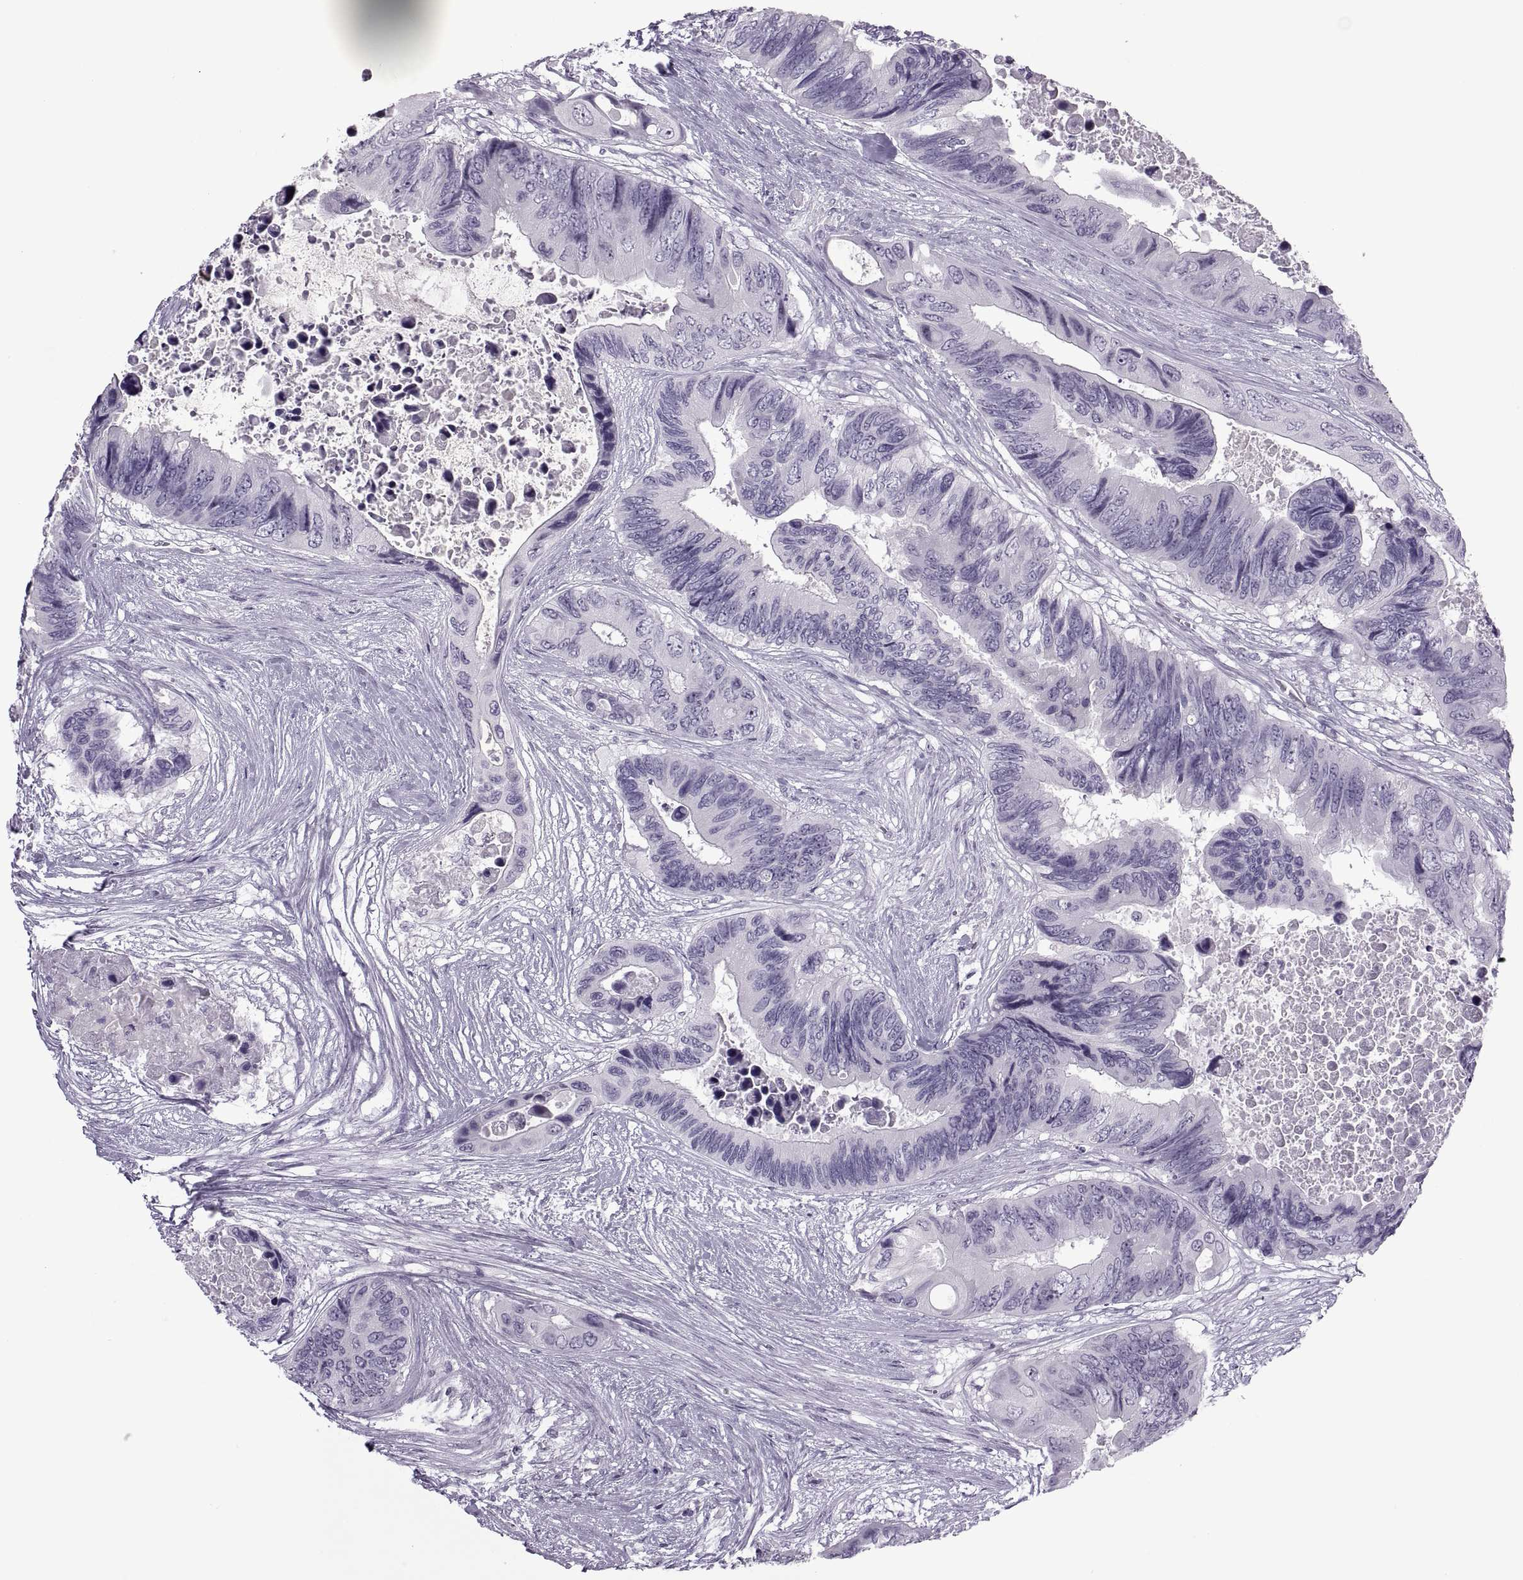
{"staining": {"intensity": "negative", "quantity": "none", "location": "none"}, "tissue": "colorectal cancer", "cell_type": "Tumor cells", "image_type": "cancer", "snomed": [{"axis": "morphology", "description": "Adenocarcinoma, NOS"}, {"axis": "topography", "description": "Rectum"}], "caption": "High magnification brightfield microscopy of colorectal adenocarcinoma stained with DAB (3,3'-diaminobenzidine) (brown) and counterstained with hematoxylin (blue): tumor cells show no significant positivity. The staining is performed using DAB brown chromogen with nuclei counter-stained in using hematoxylin.", "gene": "FAM24A", "patient": {"sex": "male", "age": 63}}